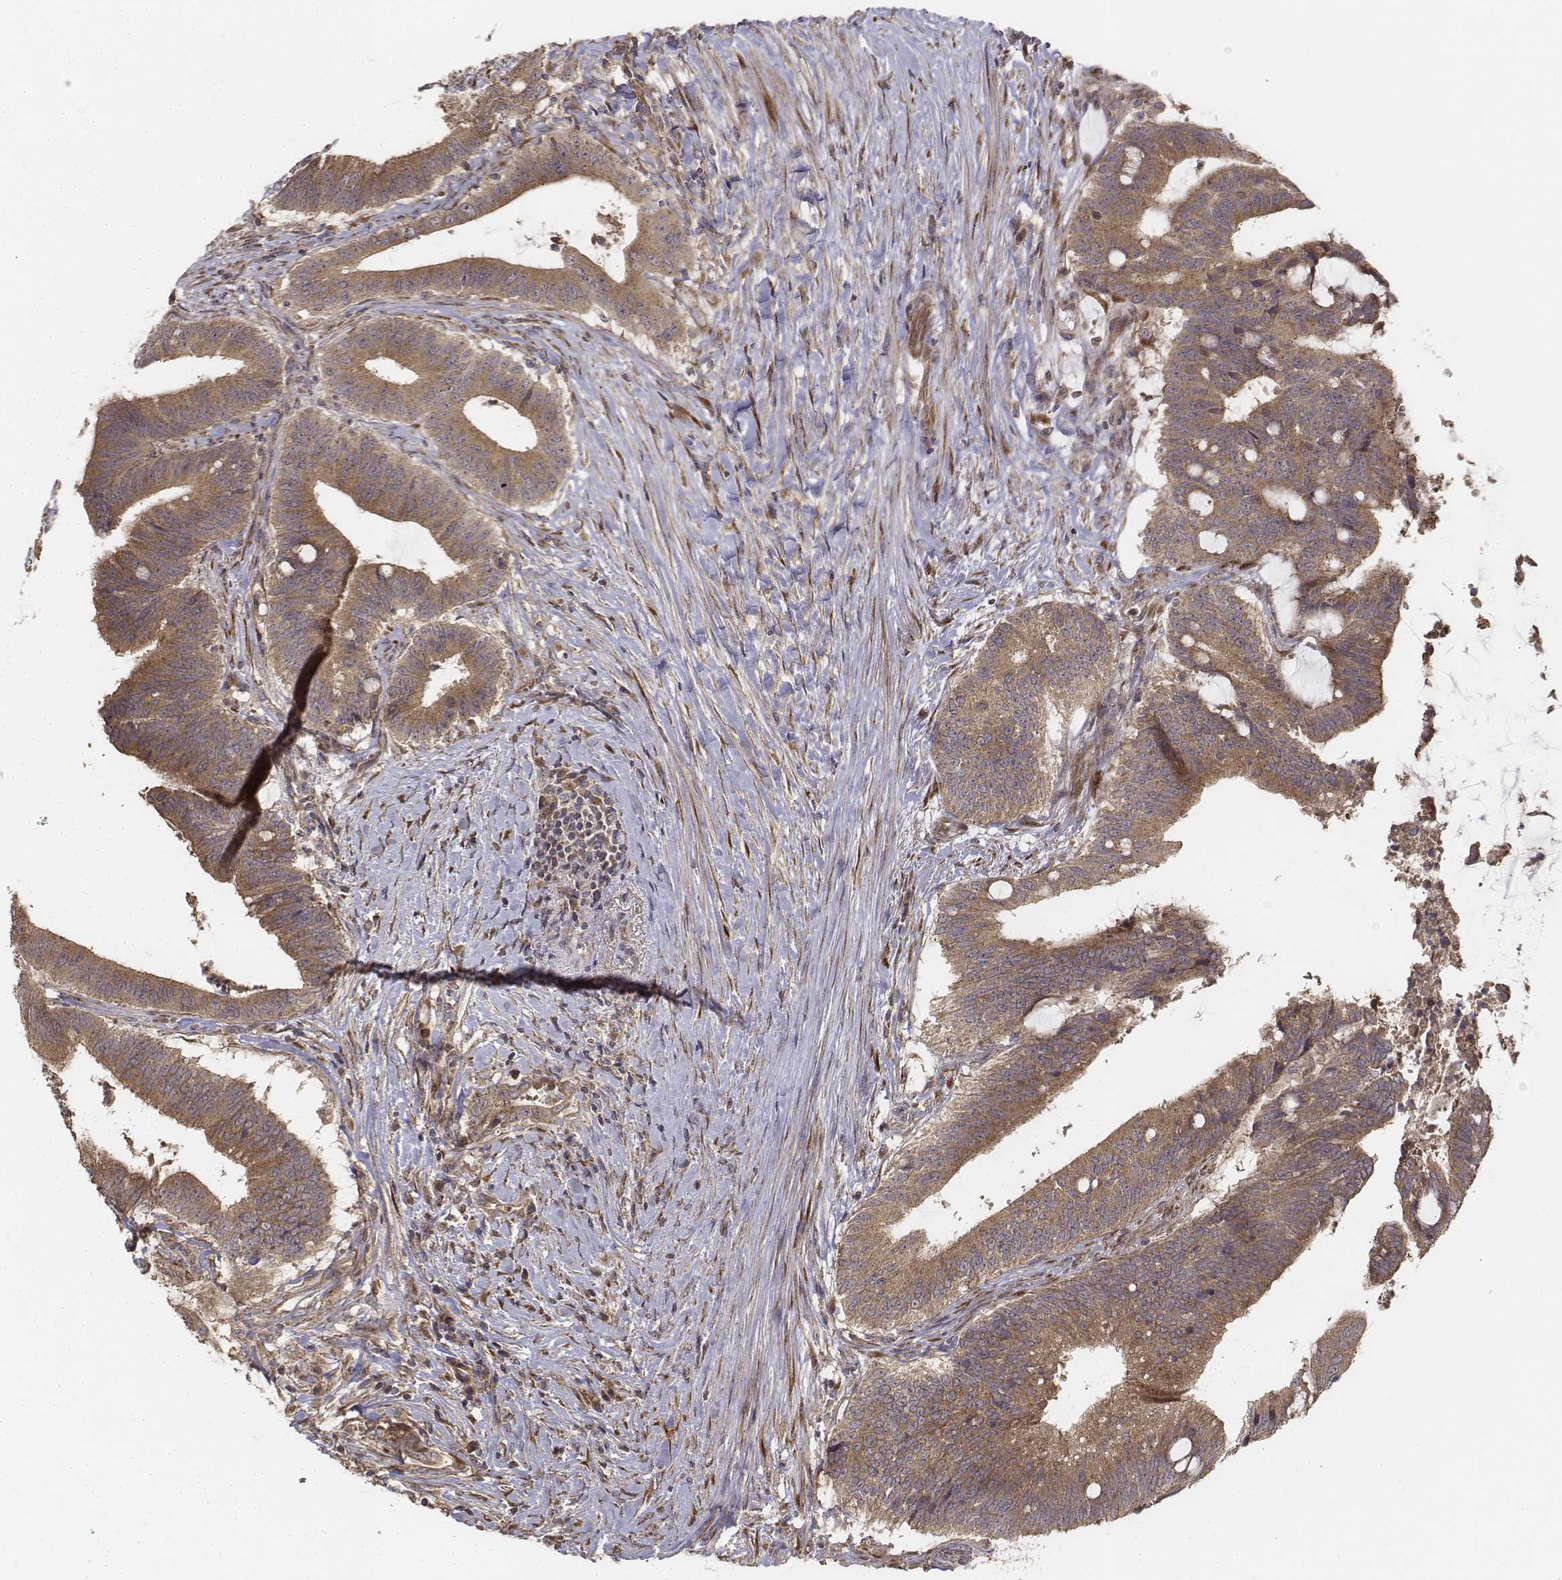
{"staining": {"intensity": "moderate", "quantity": ">75%", "location": "cytoplasmic/membranous"}, "tissue": "colorectal cancer", "cell_type": "Tumor cells", "image_type": "cancer", "snomed": [{"axis": "morphology", "description": "Adenocarcinoma, NOS"}, {"axis": "topography", "description": "Colon"}], "caption": "The immunohistochemical stain highlights moderate cytoplasmic/membranous expression in tumor cells of adenocarcinoma (colorectal) tissue. Nuclei are stained in blue.", "gene": "FBXO21", "patient": {"sex": "female", "age": 43}}